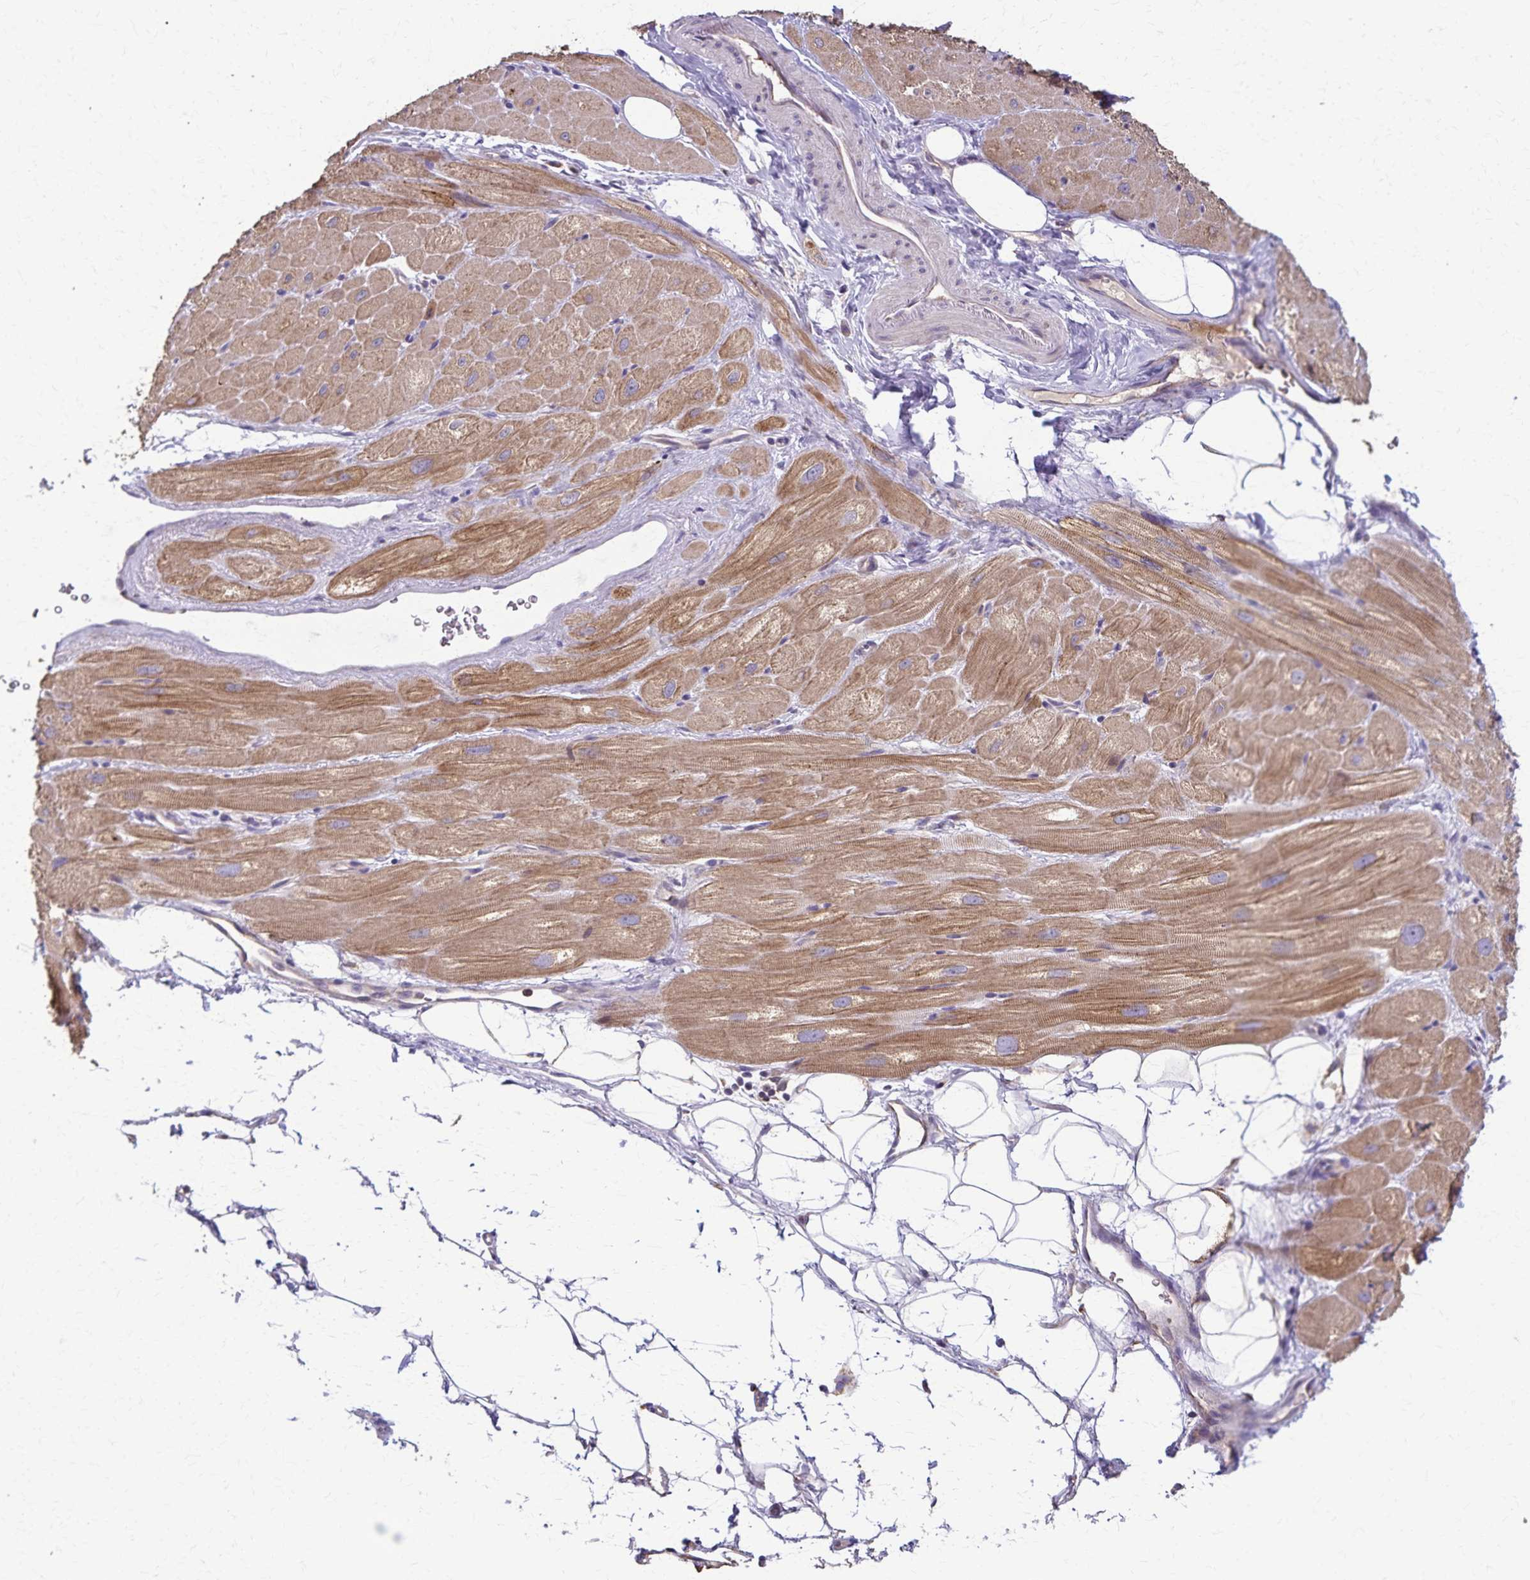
{"staining": {"intensity": "moderate", "quantity": ">75%", "location": "cytoplasmic/membranous"}, "tissue": "heart muscle", "cell_type": "Cardiomyocytes", "image_type": "normal", "snomed": [{"axis": "morphology", "description": "Normal tissue, NOS"}, {"axis": "topography", "description": "Heart"}], "caption": "Protein expression analysis of normal heart muscle exhibits moderate cytoplasmic/membranous positivity in about >75% of cardiomyocytes.", "gene": "RNF10", "patient": {"sex": "male", "age": 62}}